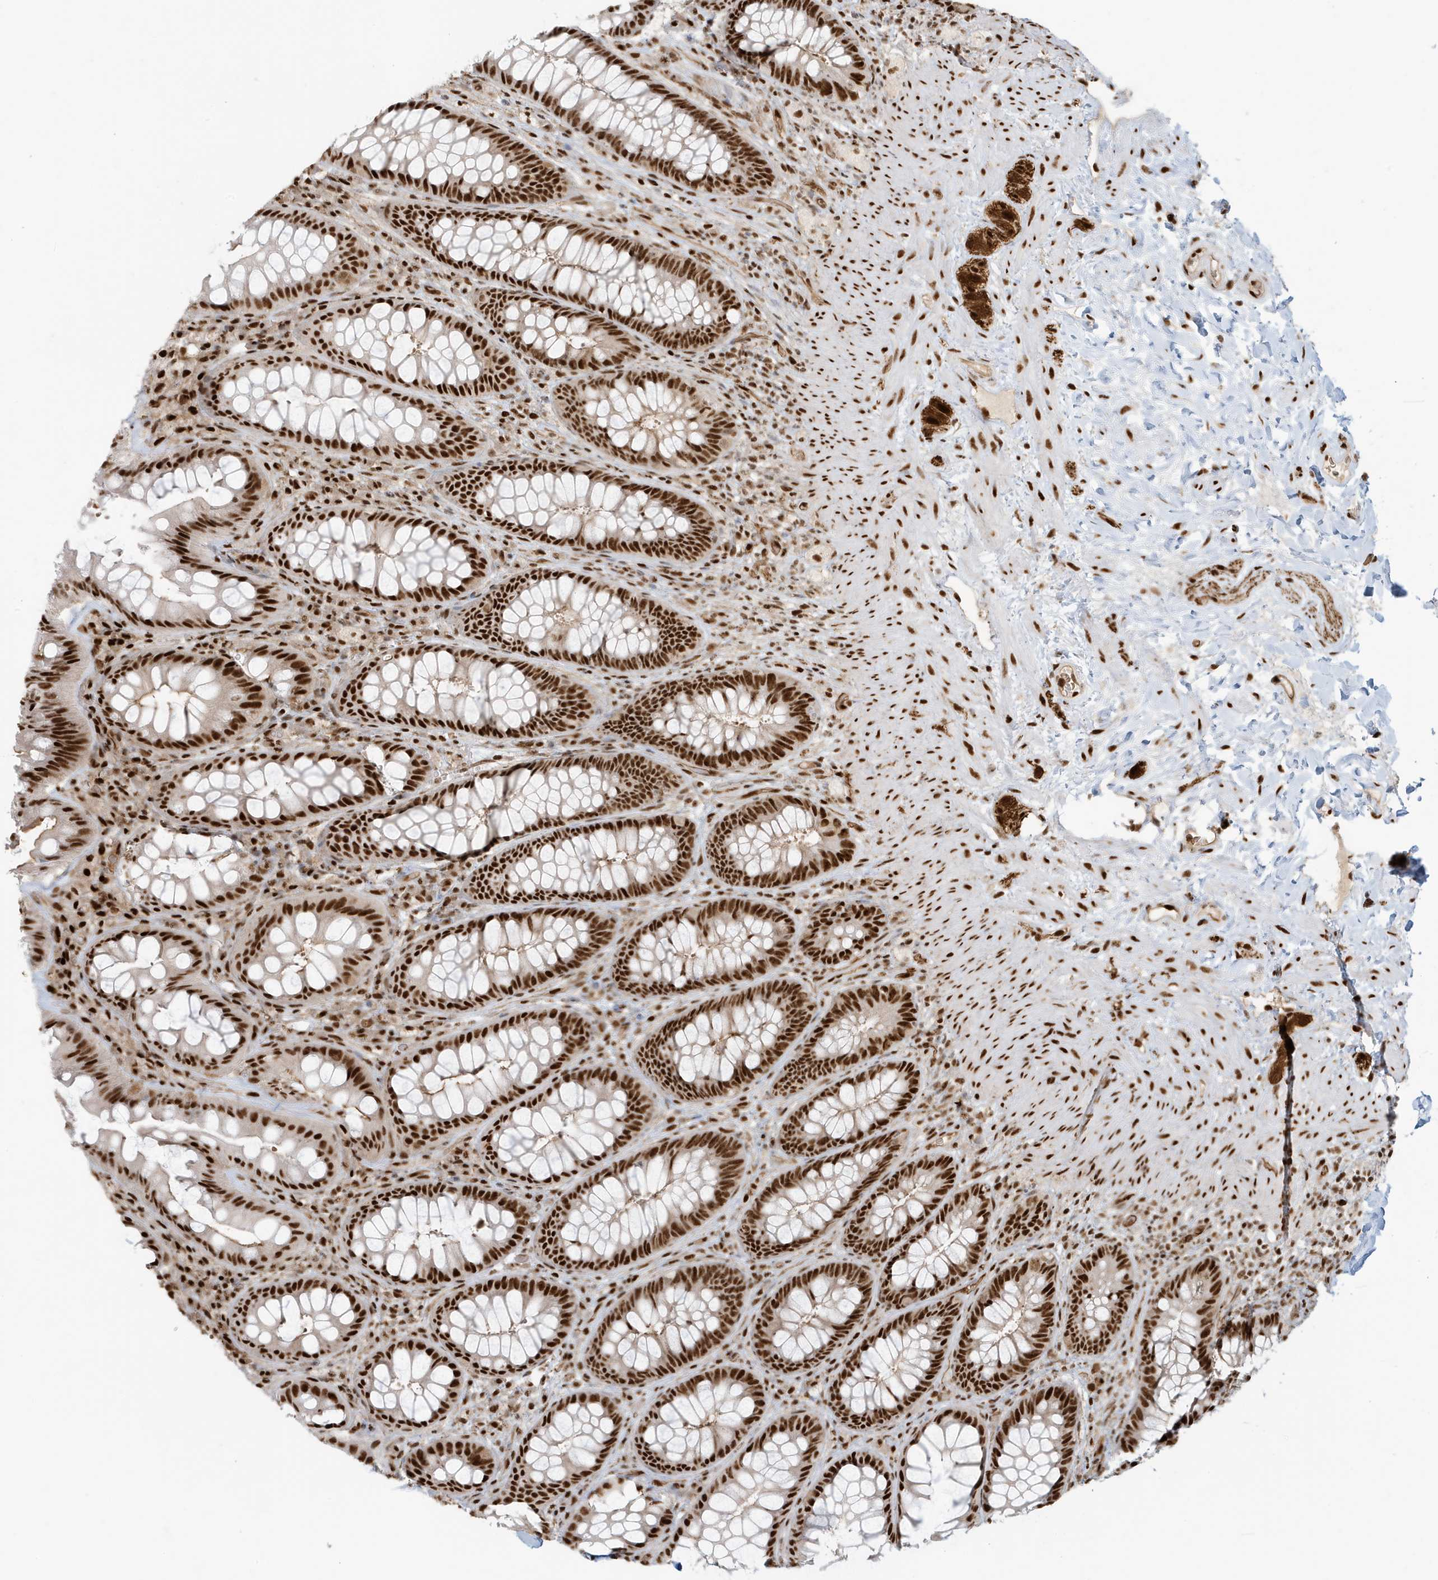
{"staining": {"intensity": "strong", "quantity": ">75%", "location": "nuclear"}, "tissue": "rectum", "cell_type": "Glandular cells", "image_type": "normal", "snomed": [{"axis": "morphology", "description": "Normal tissue, NOS"}, {"axis": "topography", "description": "Rectum"}], "caption": "Rectum stained for a protein reveals strong nuclear positivity in glandular cells. (Stains: DAB in brown, nuclei in blue, Microscopy: brightfield microscopy at high magnification).", "gene": "CKS1B", "patient": {"sex": "female", "age": 46}}